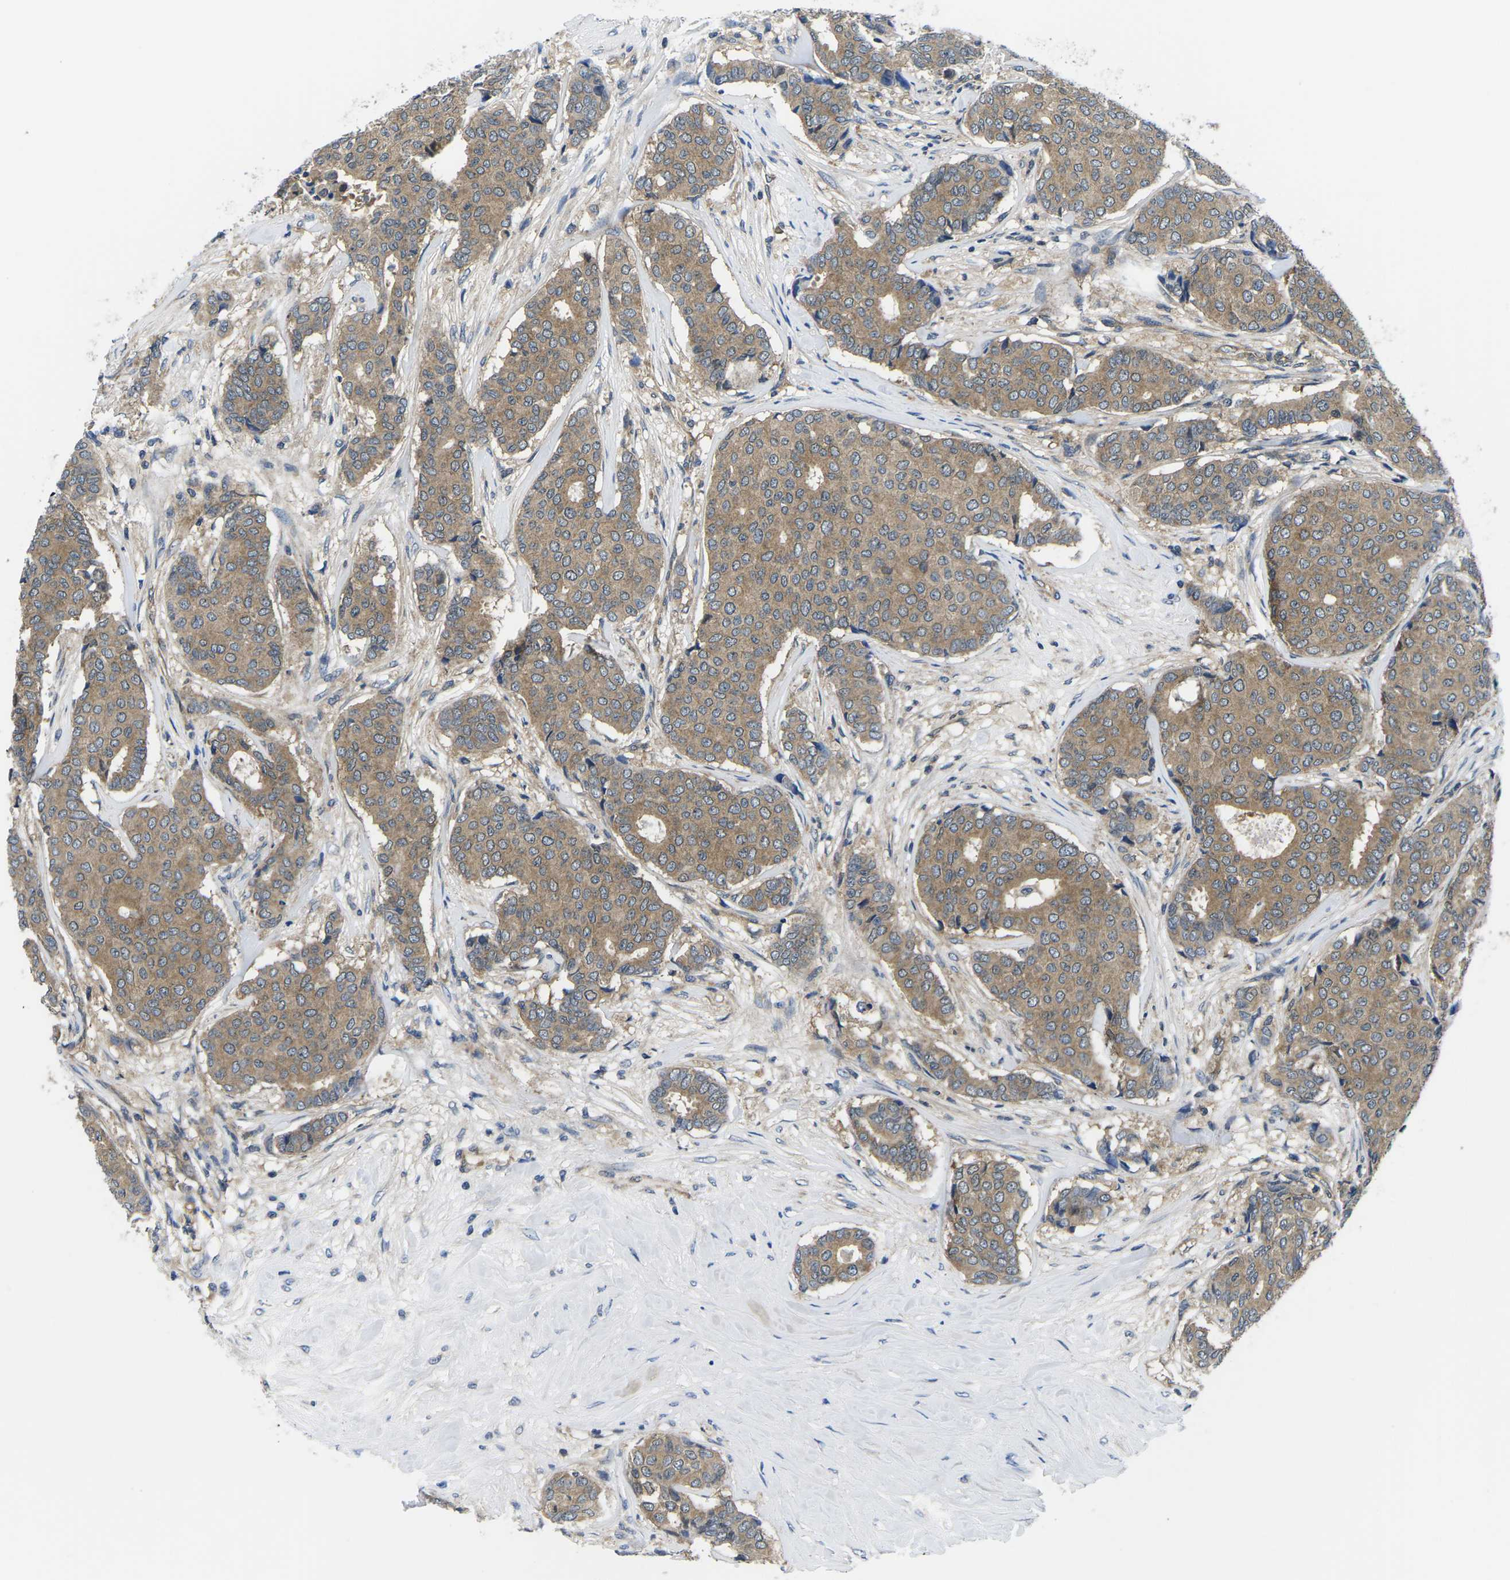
{"staining": {"intensity": "moderate", "quantity": ">75%", "location": "cytoplasmic/membranous"}, "tissue": "breast cancer", "cell_type": "Tumor cells", "image_type": "cancer", "snomed": [{"axis": "morphology", "description": "Duct carcinoma"}, {"axis": "topography", "description": "Breast"}], "caption": "Moderate cytoplasmic/membranous expression is appreciated in approximately >75% of tumor cells in intraductal carcinoma (breast). The protein of interest is stained brown, and the nuclei are stained in blue (DAB (3,3'-diaminobenzidine) IHC with brightfield microscopy, high magnification).", "gene": "GSK3B", "patient": {"sex": "female", "age": 75}}